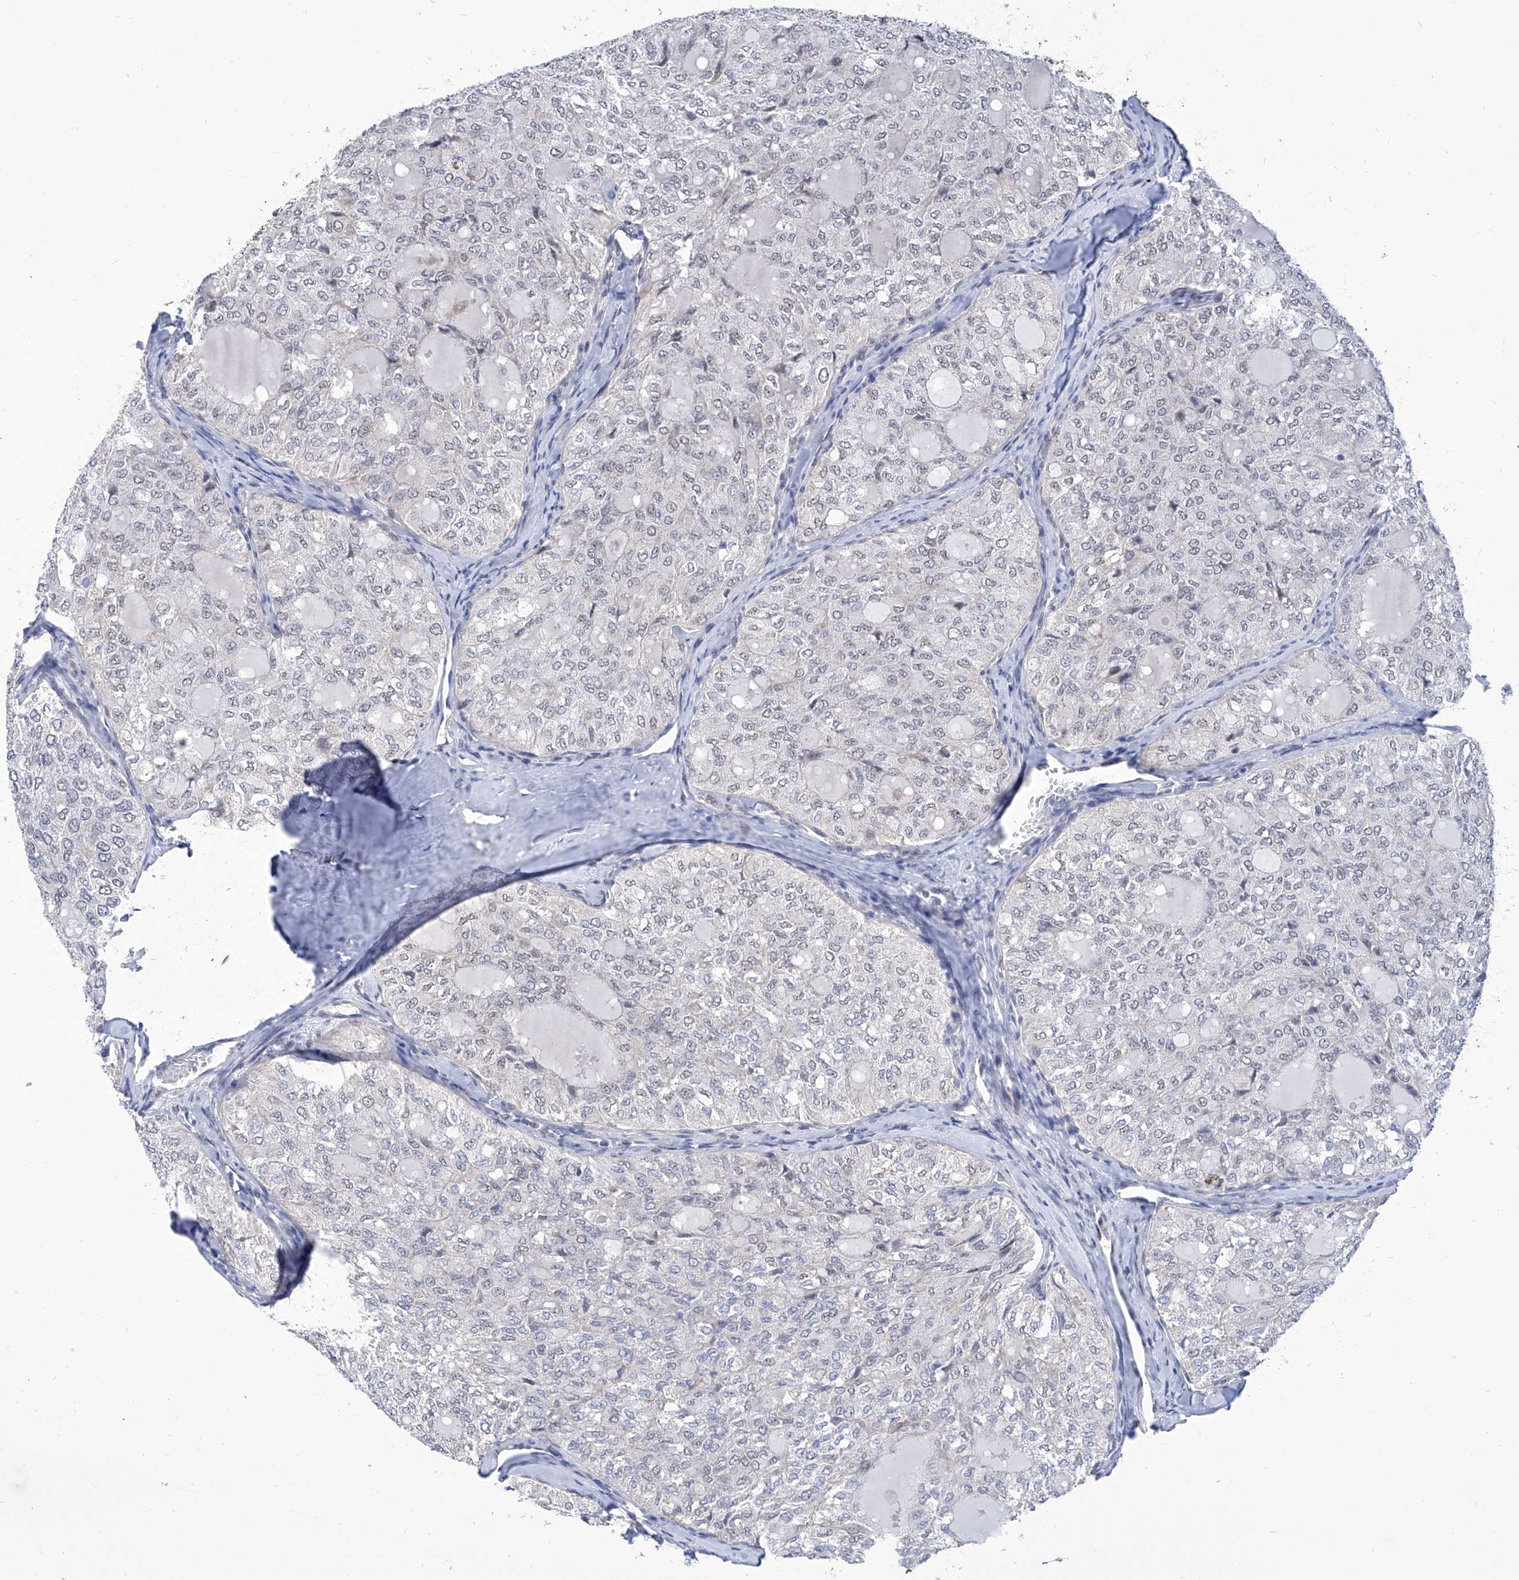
{"staining": {"intensity": "negative", "quantity": "none", "location": "none"}, "tissue": "thyroid cancer", "cell_type": "Tumor cells", "image_type": "cancer", "snomed": [{"axis": "morphology", "description": "Follicular adenoma carcinoma, NOS"}, {"axis": "topography", "description": "Thyroid gland"}], "caption": "Human thyroid cancer stained for a protein using immunohistochemistry (IHC) displays no staining in tumor cells.", "gene": "SART1", "patient": {"sex": "male", "age": 75}}